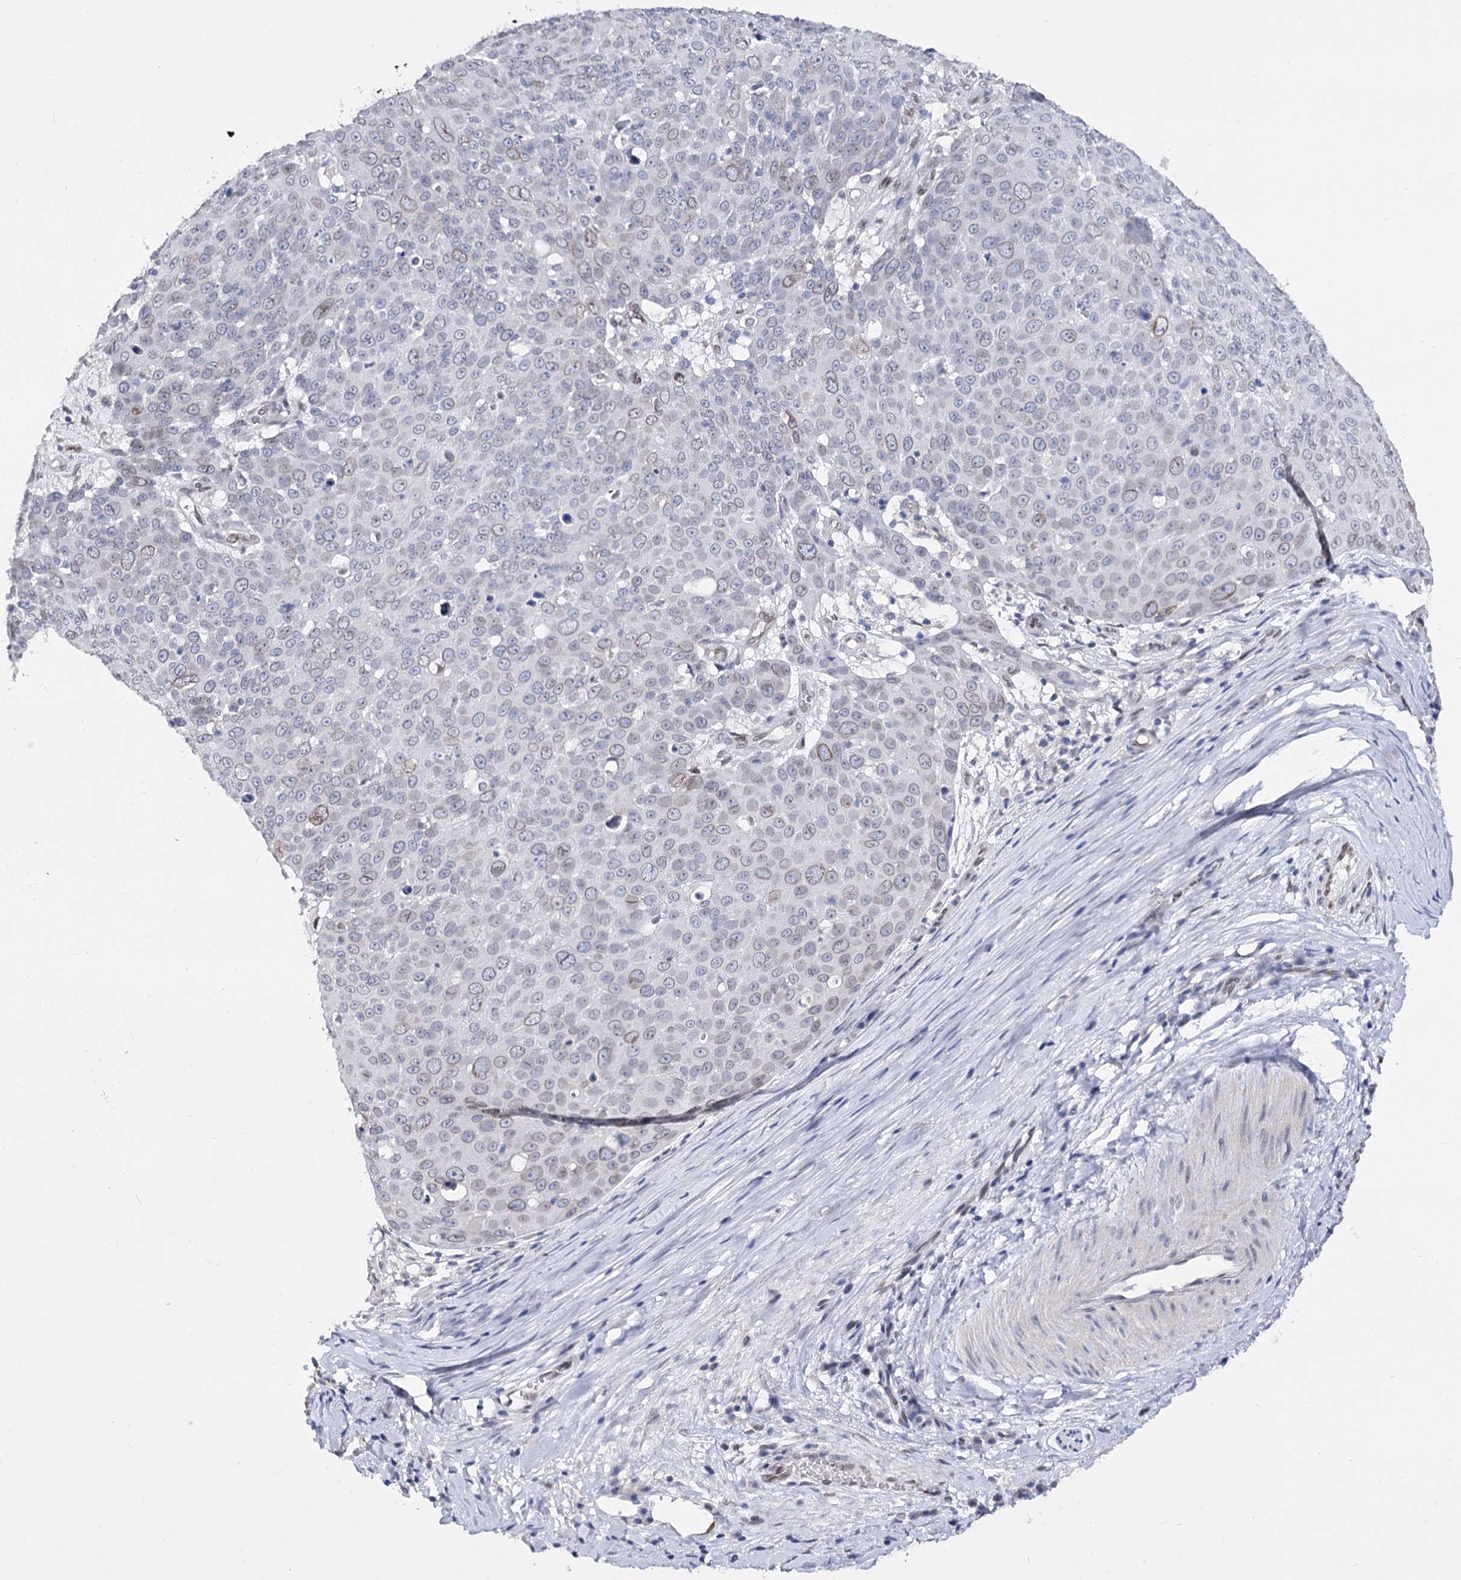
{"staining": {"intensity": "weak", "quantity": "<25%", "location": "cytoplasmic/membranous,nuclear"}, "tissue": "skin cancer", "cell_type": "Tumor cells", "image_type": "cancer", "snomed": [{"axis": "morphology", "description": "Squamous cell carcinoma, NOS"}, {"axis": "topography", "description": "Skin"}], "caption": "Tumor cells show no significant expression in squamous cell carcinoma (skin).", "gene": "TMEM201", "patient": {"sex": "male", "age": 71}}